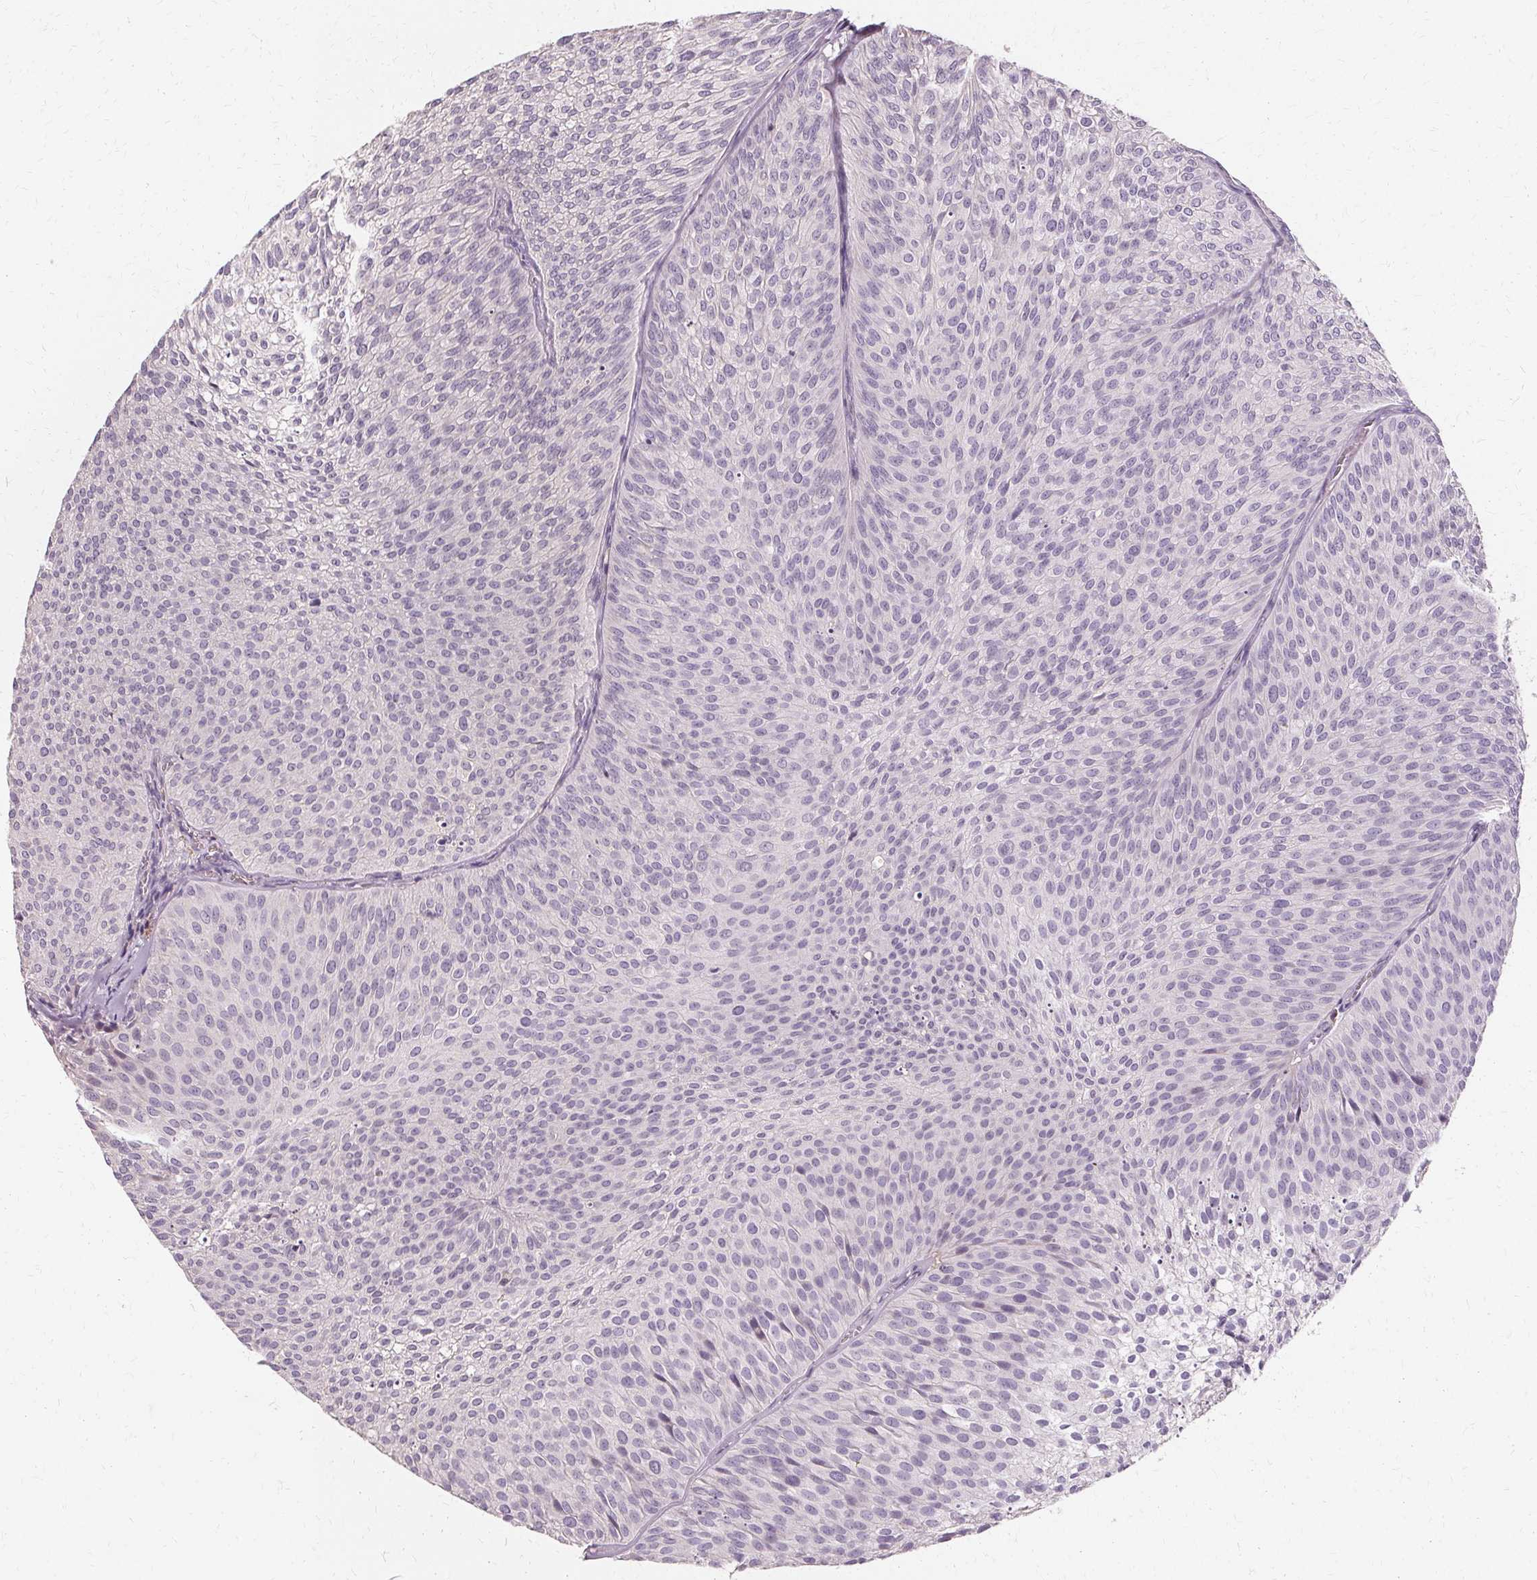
{"staining": {"intensity": "negative", "quantity": "none", "location": "none"}, "tissue": "urothelial cancer", "cell_type": "Tumor cells", "image_type": "cancer", "snomed": [{"axis": "morphology", "description": "Urothelial carcinoma, Low grade"}, {"axis": "topography", "description": "Urinary bladder"}], "caption": "There is no significant staining in tumor cells of urothelial cancer.", "gene": "IFNGR1", "patient": {"sex": "male", "age": 91}}